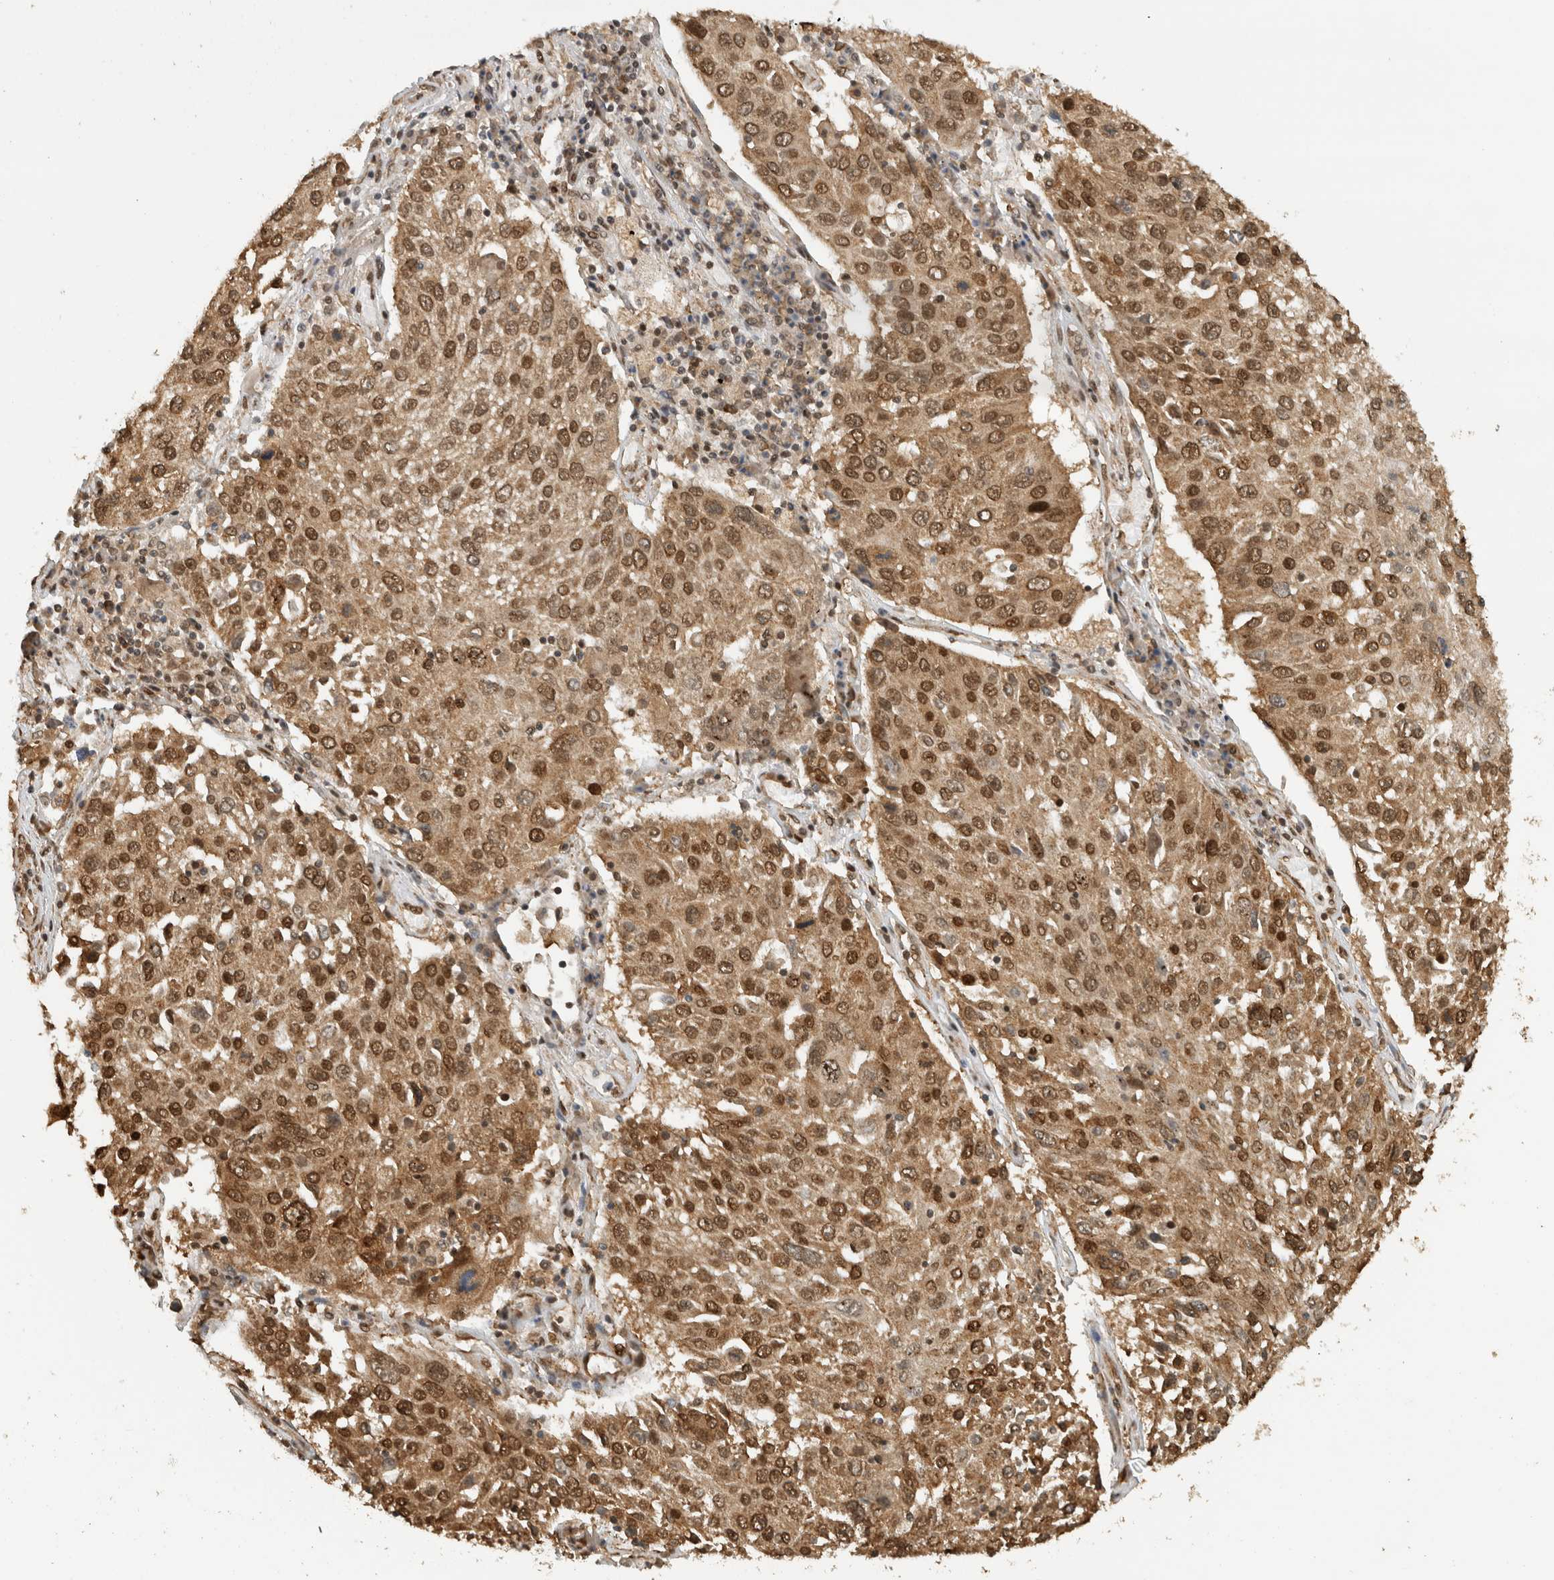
{"staining": {"intensity": "moderate", "quantity": ">75%", "location": "cytoplasmic/membranous,nuclear"}, "tissue": "lung cancer", "cell_type": "Tumor cells", "image_type": "cancer", "snomed": [{"axis": "morphology", "description": "Squamous cell carcinoma, NOS"}, {"axis": "topography", "description": "Lung"}], "caption": "An immunohistochemistry (IHC) image of neoplastic tissue is shown. Protein staining in brown highlights moderate cytoplasmic/membranous and nuclear positivity in squamous cell carcinoma (lung) within tumor cells. (DAB (3,3'-diaminobenzidine) IHC, brown staining for protein, blue staining for nuclei).", "gene": "C1orf21", "patient": {"sex": "male", "age": 65}}